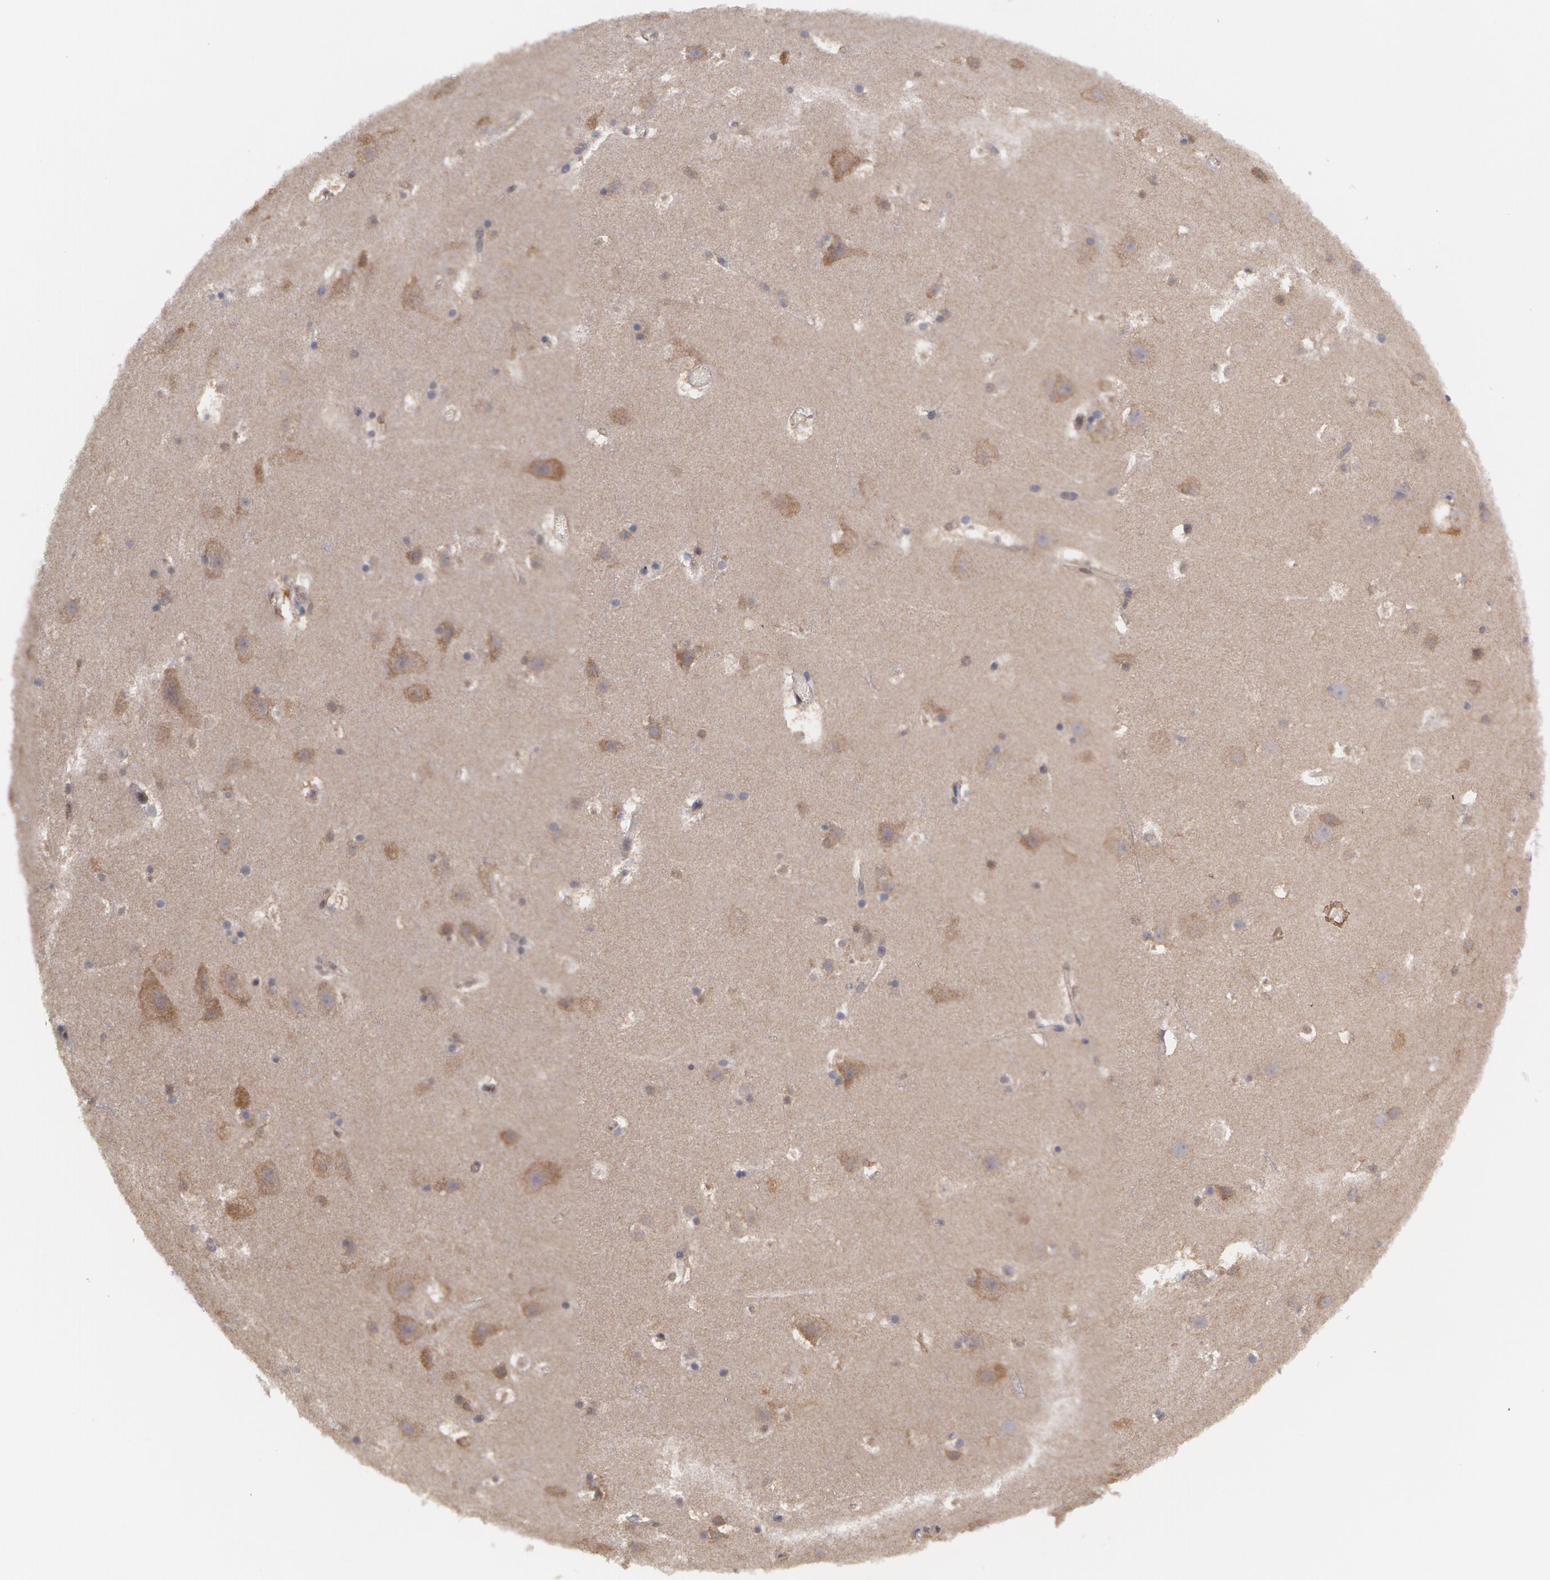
{"staining": {"intensity": "moderate", "quantity": ">75%", "location": "cytoplasmic/membranous"}, "tissue": "cerebral cortex", "cell_type": "Endothelial cells", "image_type": "normal", "snomed": [{"axis": "morphology", "description": "Normal tissue, NOS"}, {"axis": "topography", "description": "Cerebral cortex"}], "caption": "The photomicrograph shows a brown stain indicating the presence of a protein in the cytoplasmic/membranous of endothelial cells in cerebral cortex.", "gene": "TXNRD1", "patient": {"sex": "male", "age": 45}}